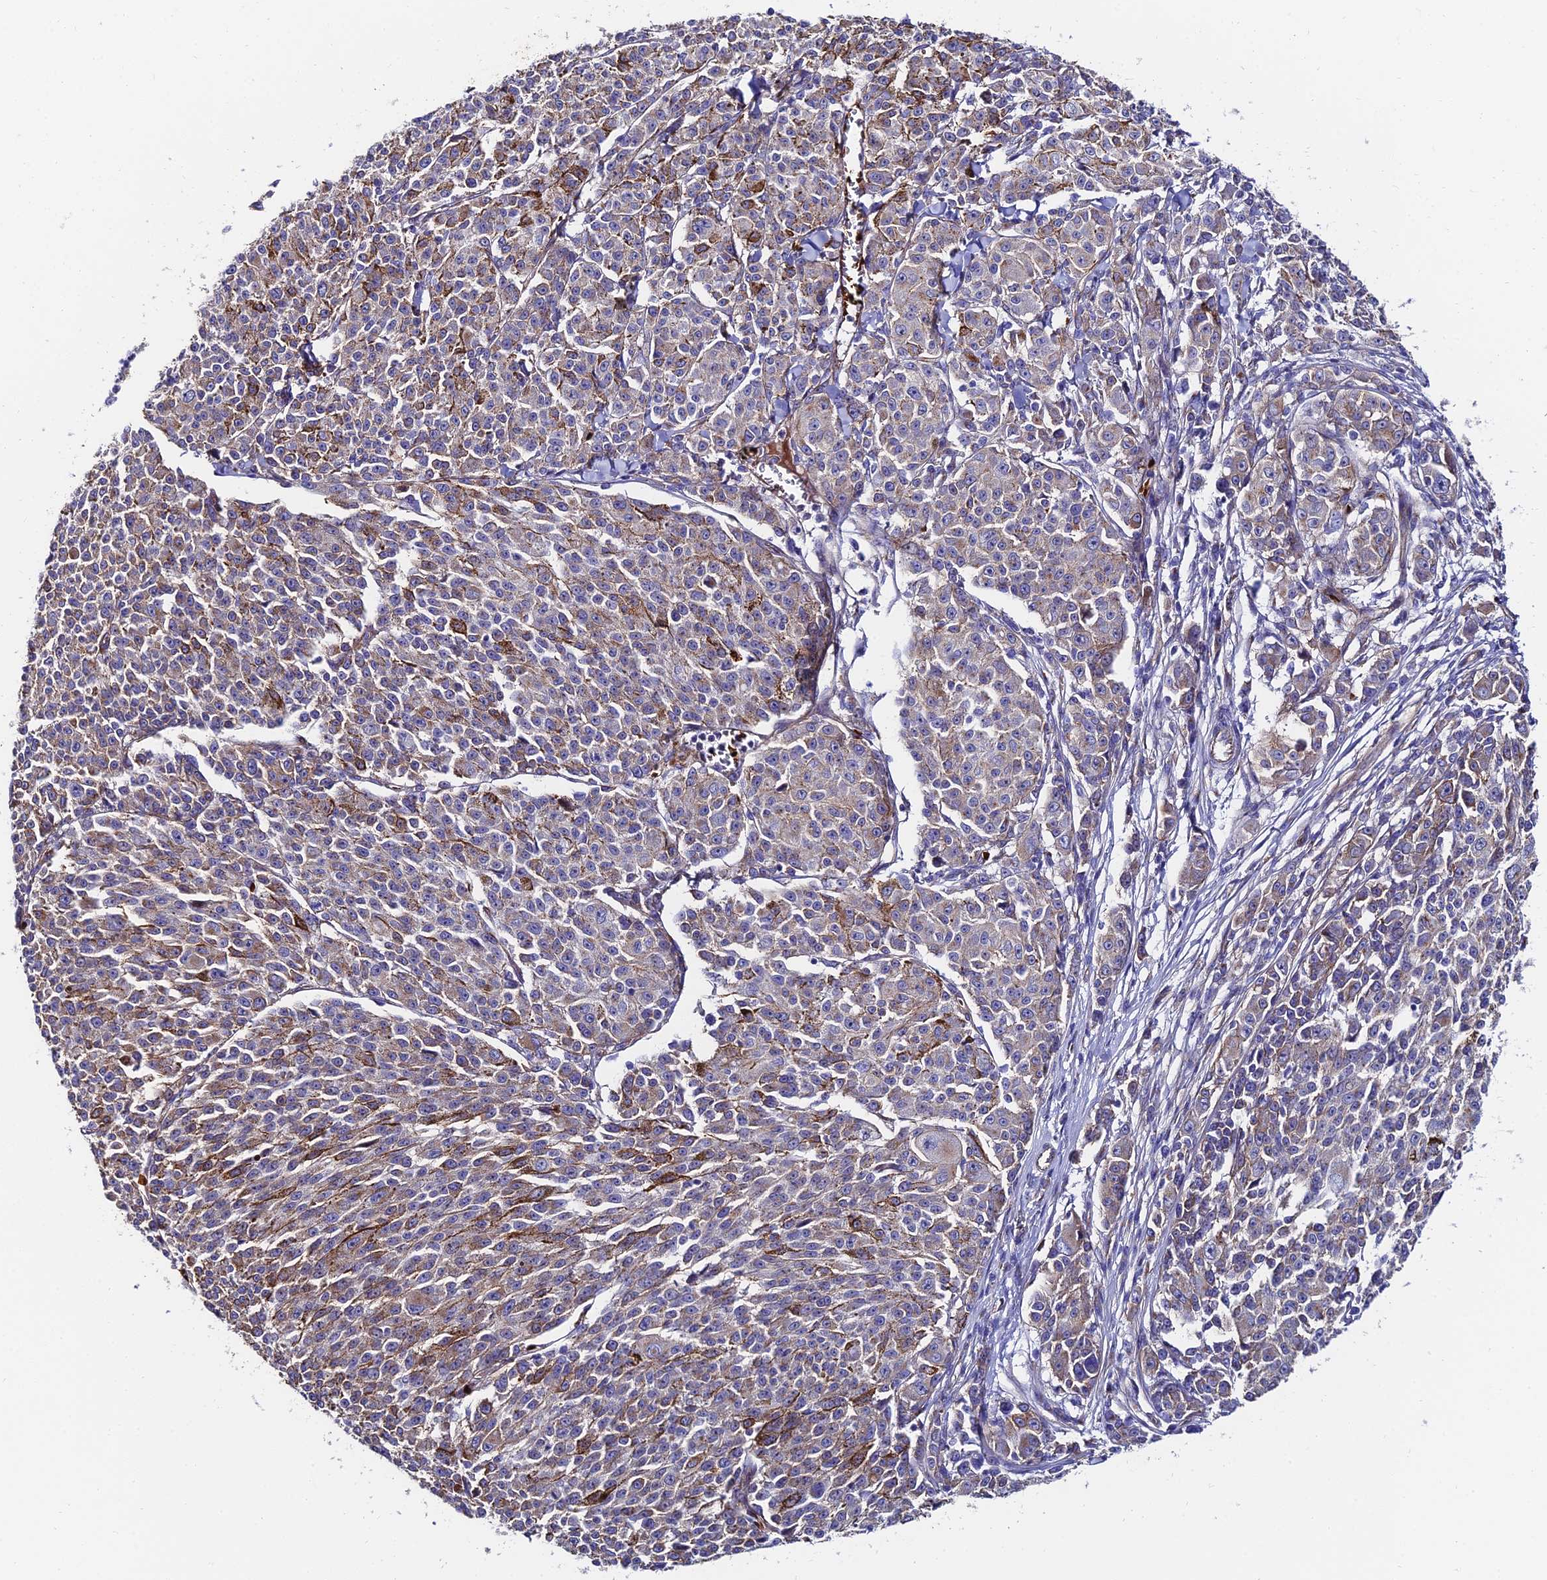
{"staining": {"intensity": "negative", "quantity": "none", "location": "none"}, "tissue": "melanoma", "cell_type": "Tumor cells", "image_type": "cancer", "snomed": [{"axis": "morphology", "description": "Malignant melanoma, NOS"}, {"axis": "topography", "description": "Skin"}], "caption": "Tumor cells show no significant staining in malignant melanoma. Brightfield microscopy of IHC stained with DAB (3,3'-diaminobenzidine) (brown) and hematoxylin (blue), captured at high magnification.", "gene": "ADGRF3", "patient": {"sex": "female", "age": 52}}